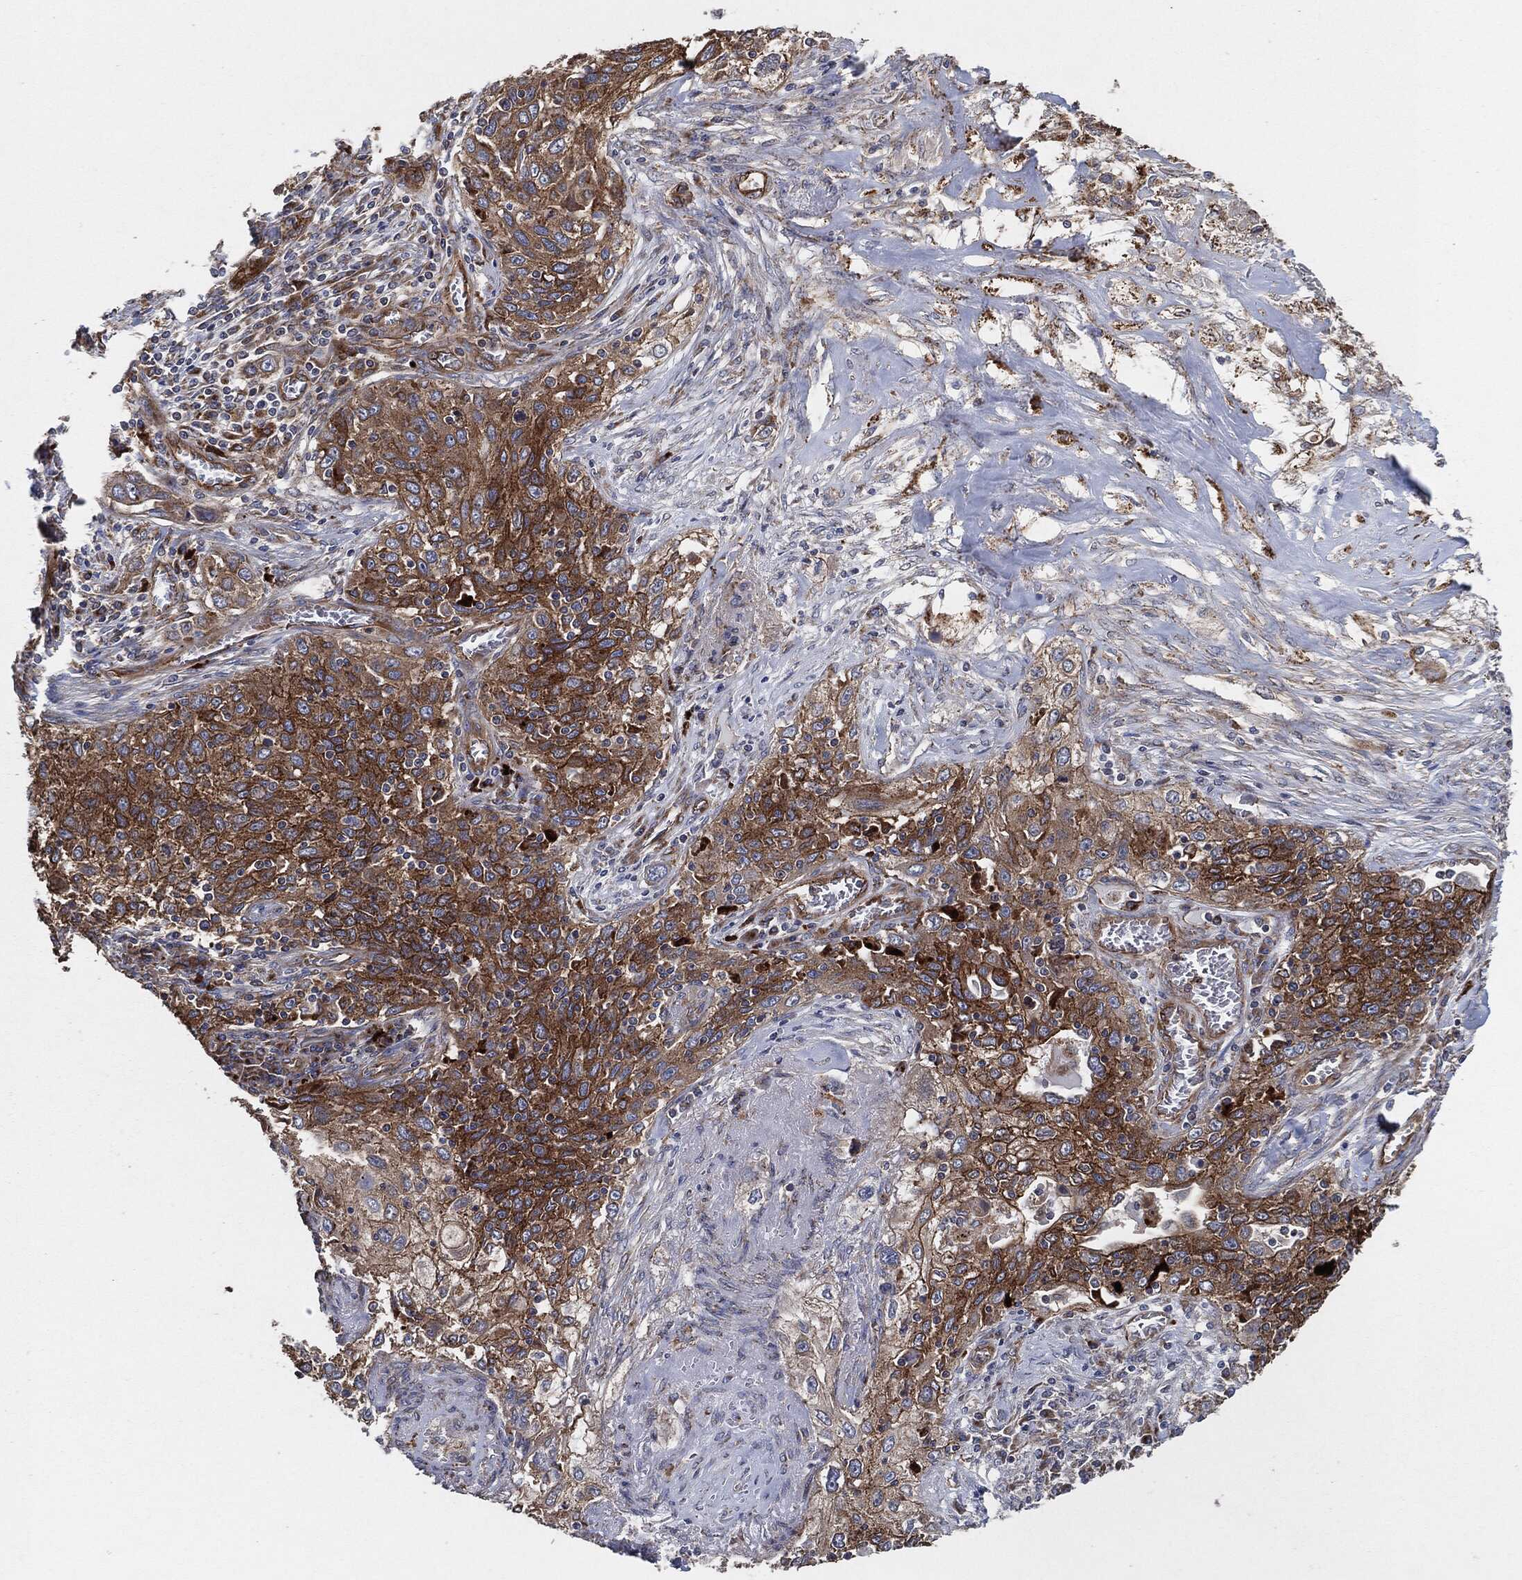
{"staining": {"intensity": "strong", "quantity": "25%-75%", "location": "cytoplasmic/membranous"}, "tissue": "lung cancer", "cell_type": "Tumor cells", "image_type": "cancer", "snomed": [{"axis": "morphology", "description": "Squamous cell carcinoma, NOS"}, {"axis": "topography", "description": "Lung"}], "caption": "Lung squamous cell carcinoma was stained to show a protein in brown. There is high levels of strong cytoplasmic/membranous expression in about 25%-75% of tumor cells.", "gene": "CTNNA1", "patient": {"sex": "female", "age": 69}}